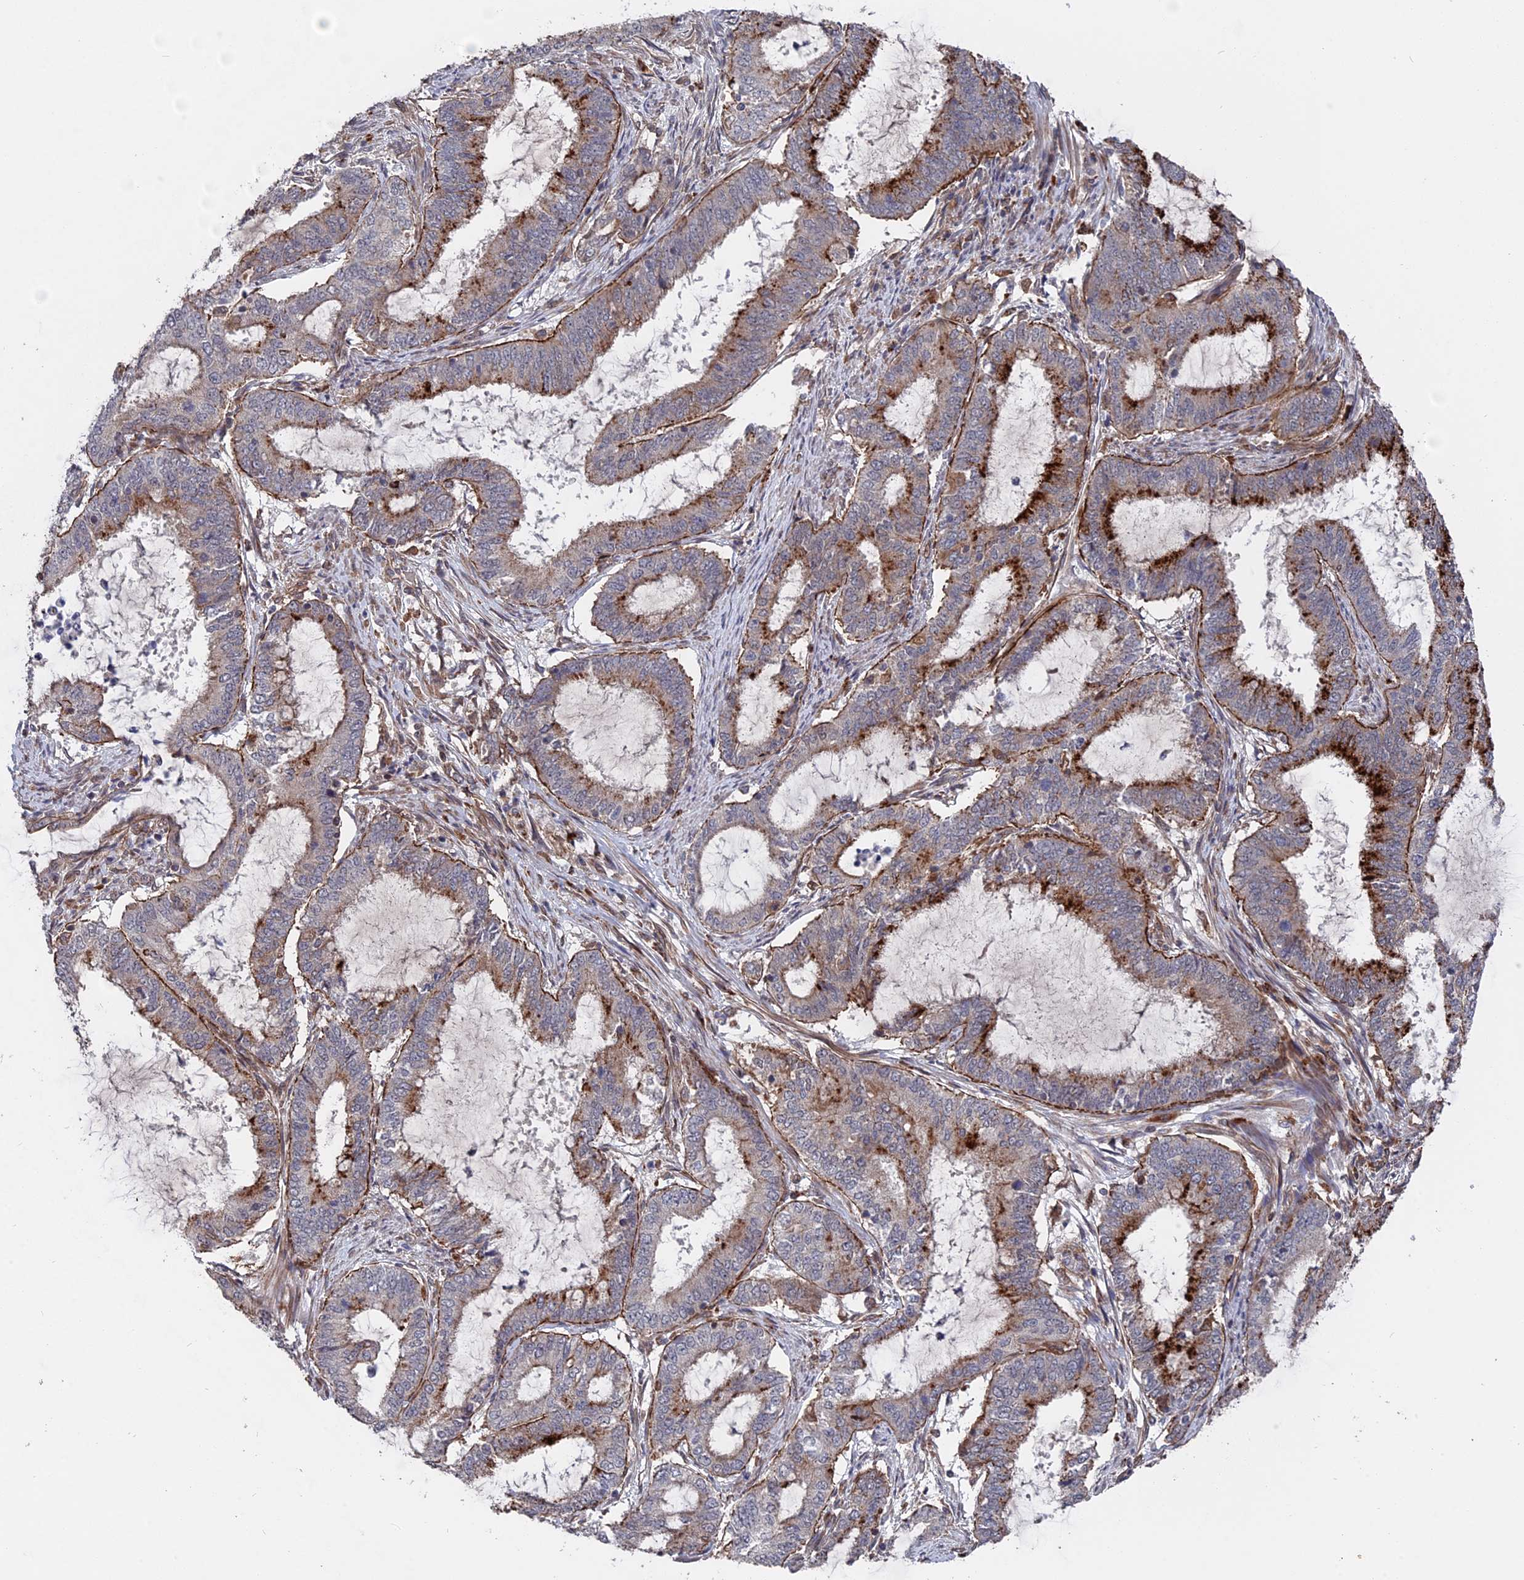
{"staining": {"intensity": "strong", "quantity": "25%-75%", "location": "cytoplasmic/membranous"}, "tissue": "endometrial cancer", "cell_type": "Tumor cells", "image_type": "cancer", "snomed": [{"axis": "morphology", "description": "Adenocarcinoma, NOS"}, {"axis": "topography", "description": "Endometrium"}], "caption": "A high-resolution image shows immunohistochemistry staining of adenocarcinoma (endometrial), which exhibits strong cytoplasmic/membranous positivity in approximately 25%-75% of tumor cells. The protein is shown in brown color, while the nuclei are stained blue.", "gene": "NOSIP", "patient": {"sex": "female", "age": 51}}